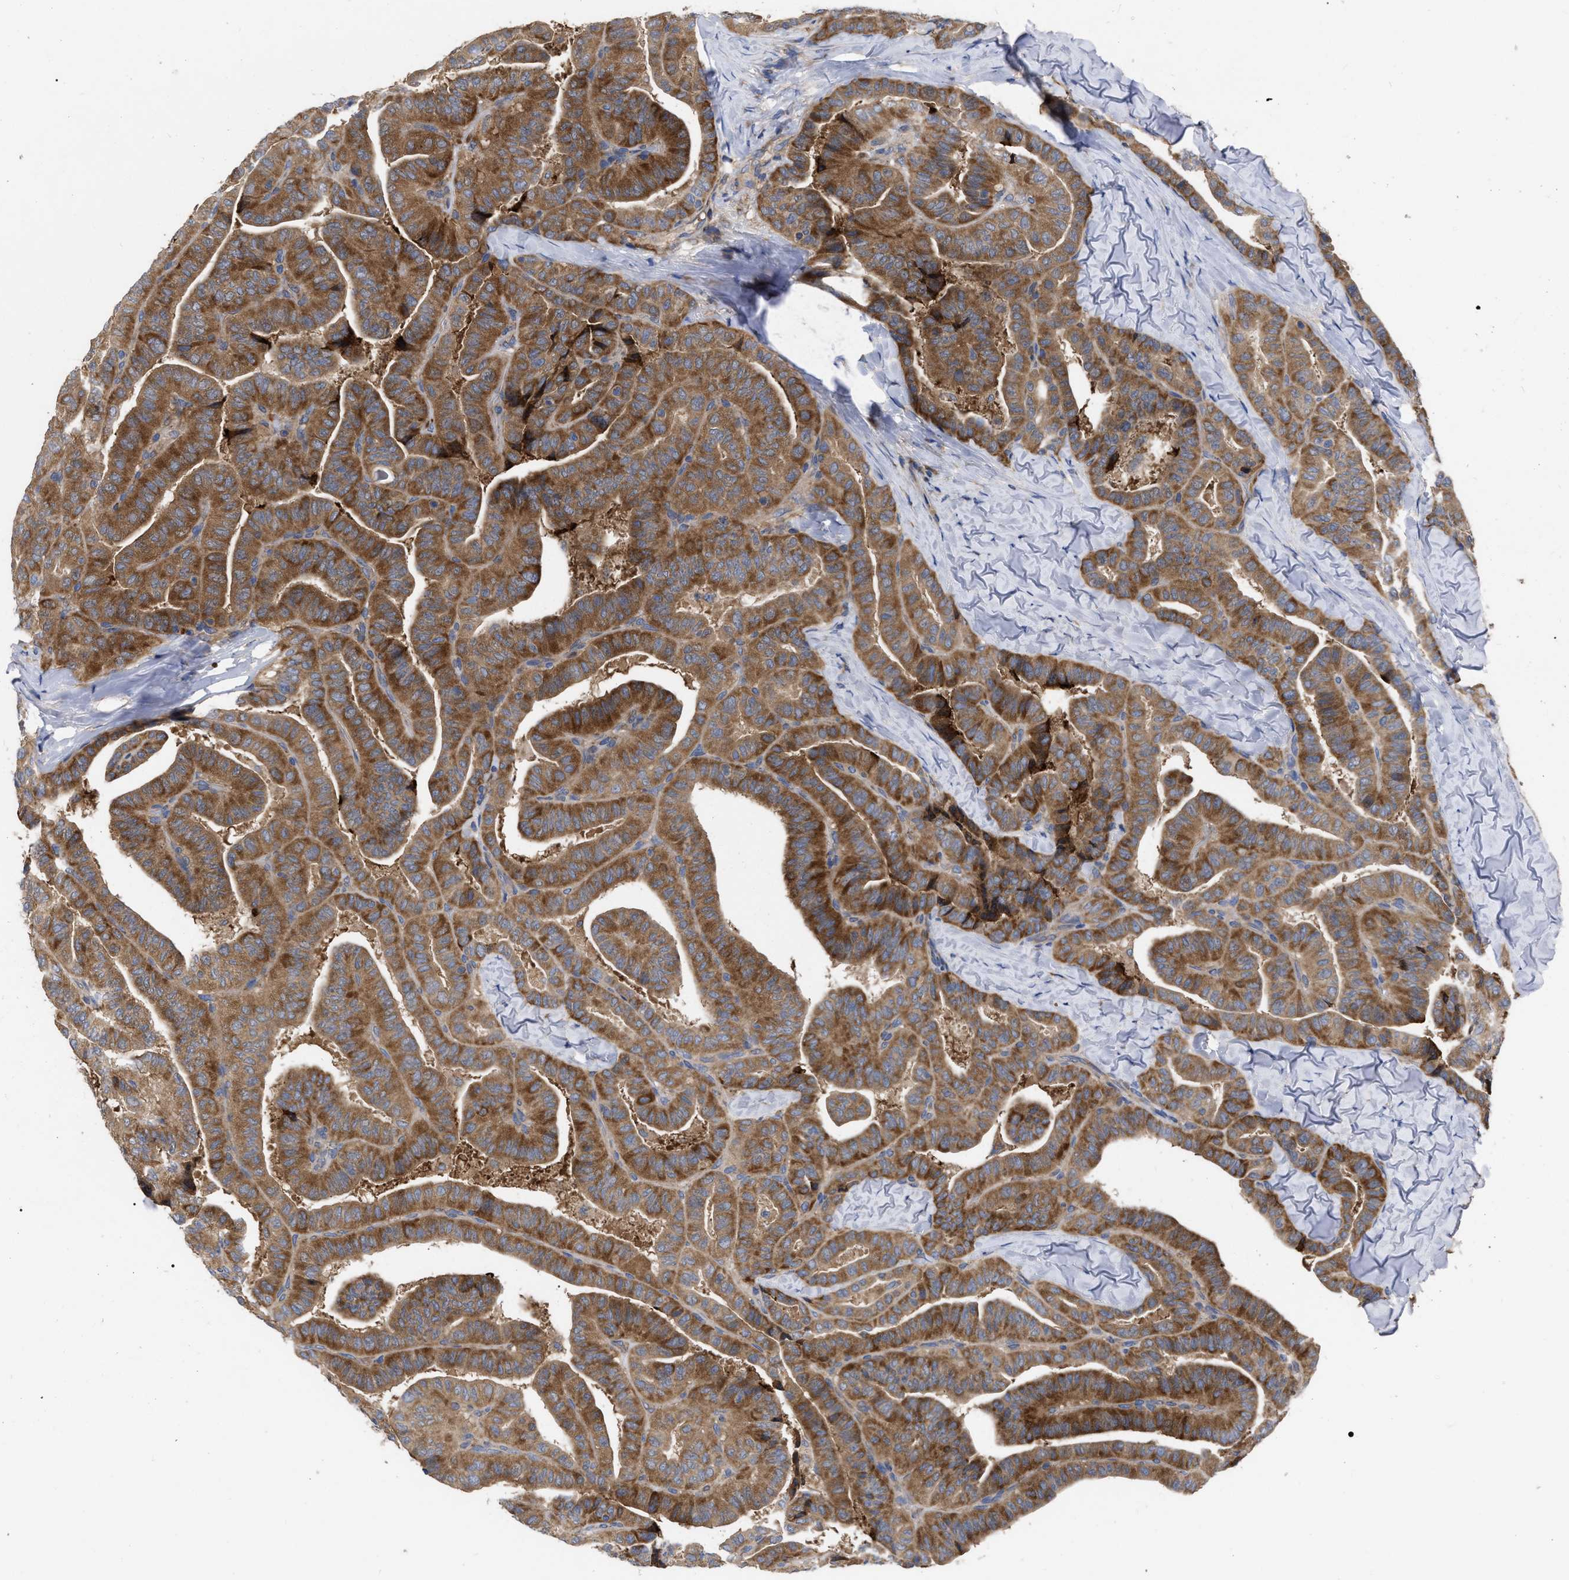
{"staining": {"intensity": "moderate", "quantity": ">75%", "location": "cytoplasmic/membranous"}, "tissue": "thyroid cancer", "cell_type": "Tumor cells", "image_type": "cancer", "snomed": [{"axis": "morphology", "description": "Papillary adenocarcinoma, NOS"}, {"axis": "topography", "description": "Thyroid gland"}], "caption": "Thyroid cancer (papillary adenocarcinoma) was stained to show a protein in brown. There is medium levels of moderate cytoplasmic/membranous staining in about >75% of tumor cells. The staining was performed using DAB (3,3'-diaminobenzidine) to visualize the protein expression in brown, while the nuclei were stained in blue with hematoxylin (Magnification: 20x).", "gene": "CDKN2C", "patient": {"sex": "male", "age": 77}}